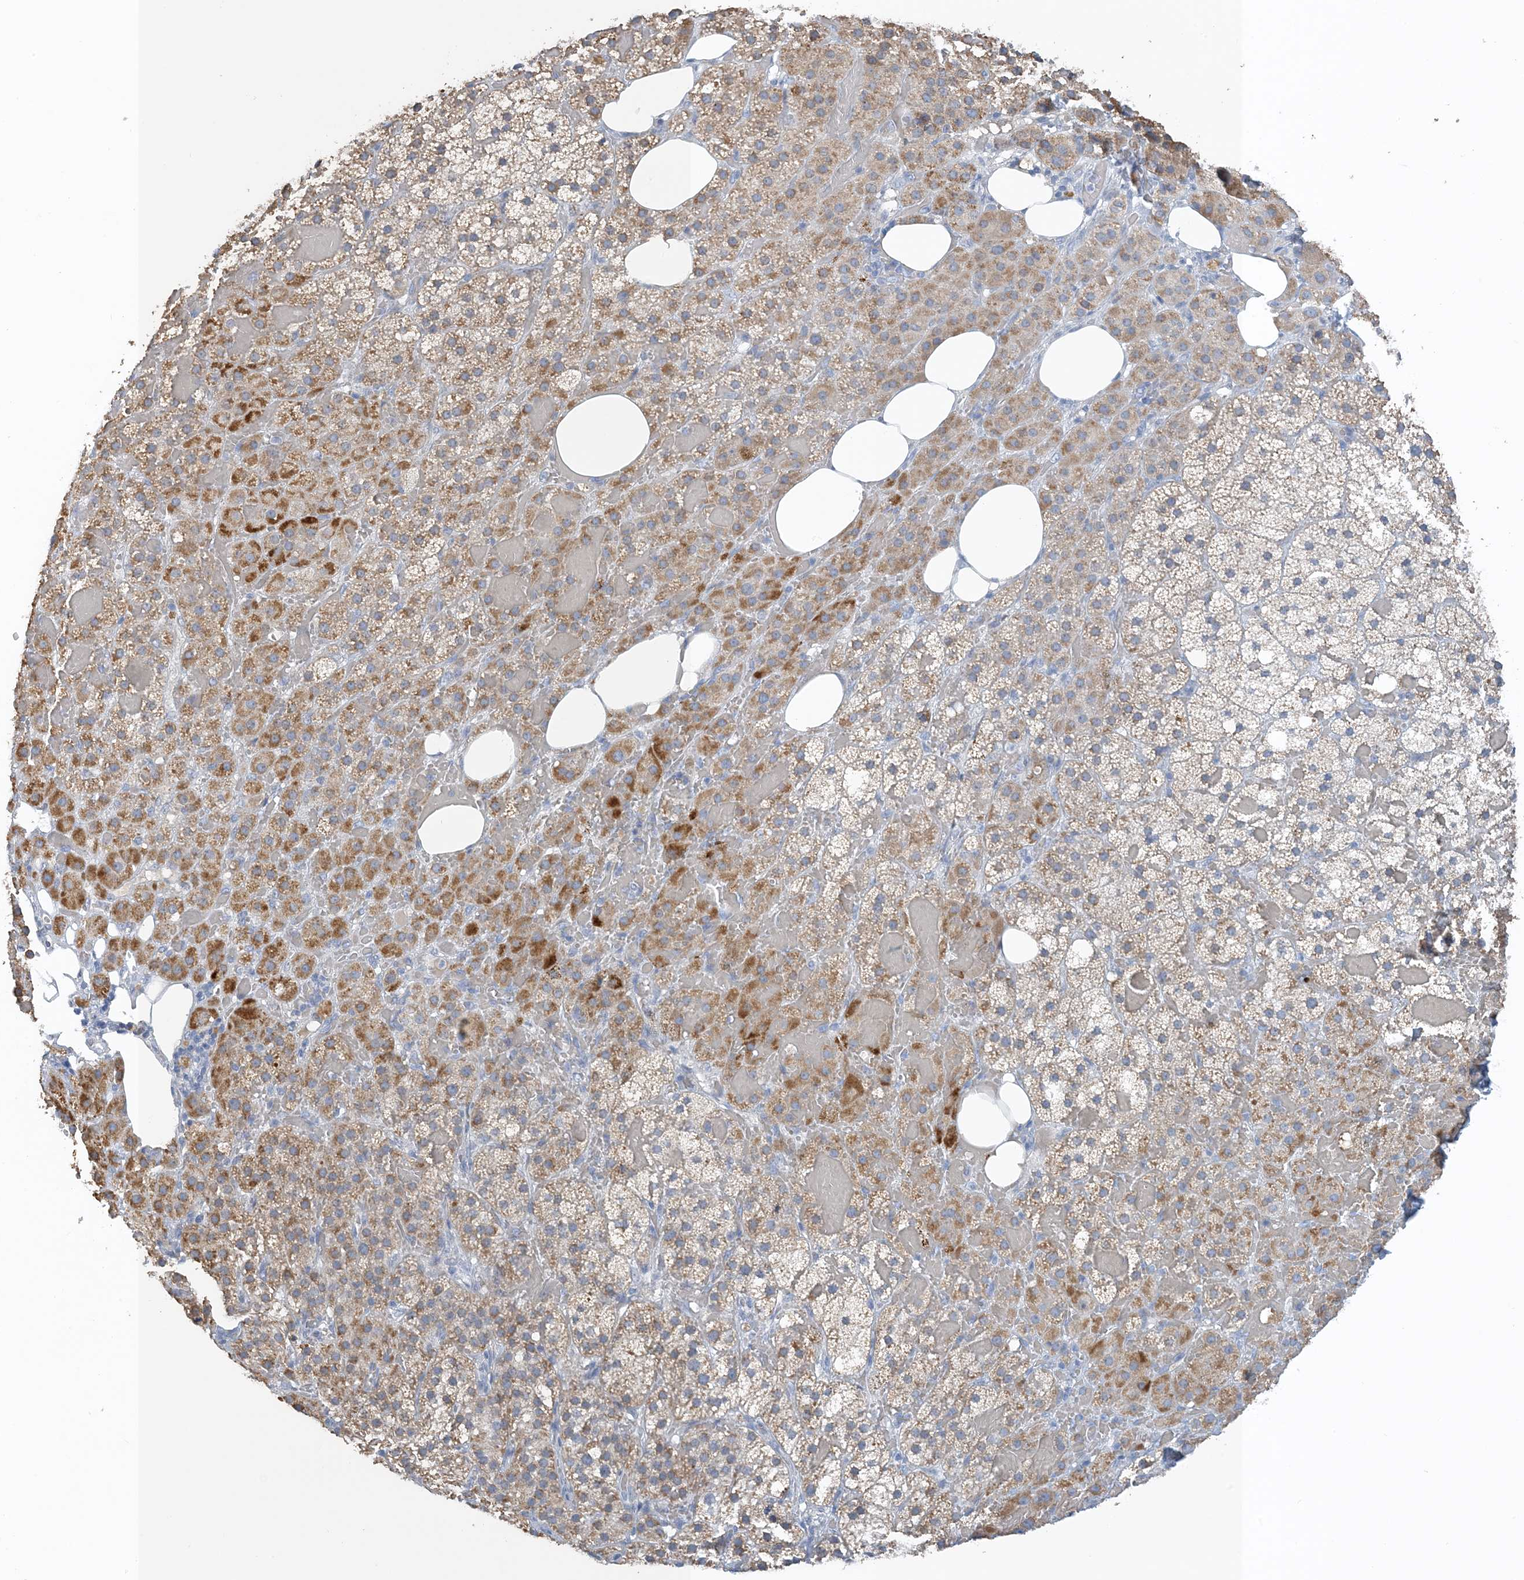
{"staining": {"intensity": "moderate", "quantity": "25%-75%", "location": "cytoplasmic/membranous"}, "tissue": "adrenal gland", "cell_type": "Glandular cells", "image_type": "normal", "snomed": [{"axis": "morphology", "description": "Normal tissue, NOS"}, {"axis": "topography", "description": "Adrenal gland"}], "caption": "Protein staining of normal adrenal gland displays moderate cytoplasmic/membranous positivity in about 25%-75% of glandular cells.", "gene": "CTRL", "patient": {"sex": "female", "age": 59}}